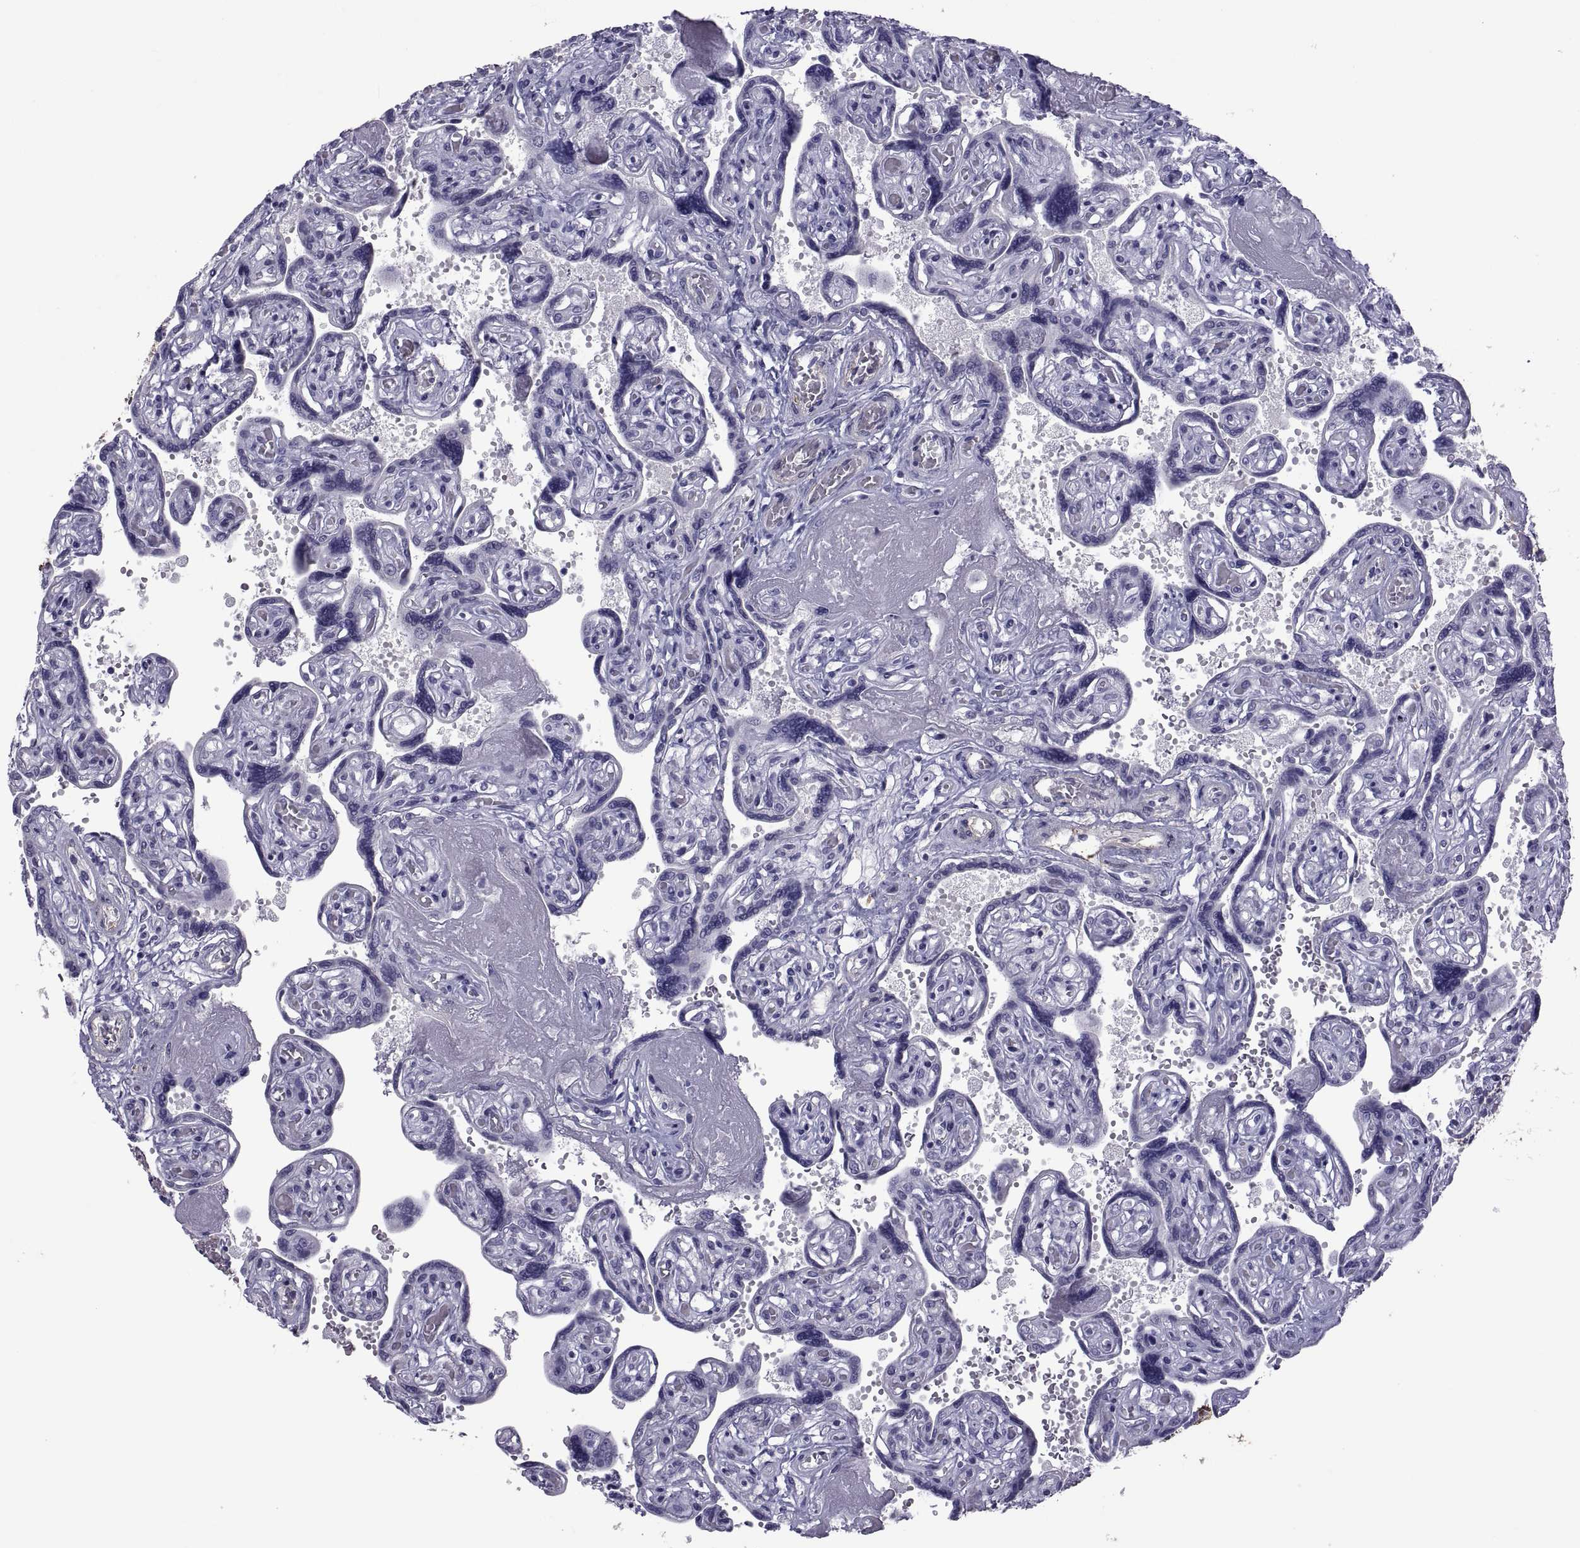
{"staining": {"intensity": "negative", "quantity": "none", "location": "none"}, "tissue": "placenta", "cell_type": "Decidual cells", "image_type": "normal", "snomed": [{"axis": "morphology", "description": "Normal tissue, NOS"}, {"axis": "topography", "description": "Placenta"}], "caption": "Immunohistochemistry (IHC) of unremarkable placenta reveals no expression in decidual cells.", "gene": "MAGEB1", "patient": {"sex": "female", "age": 32}}